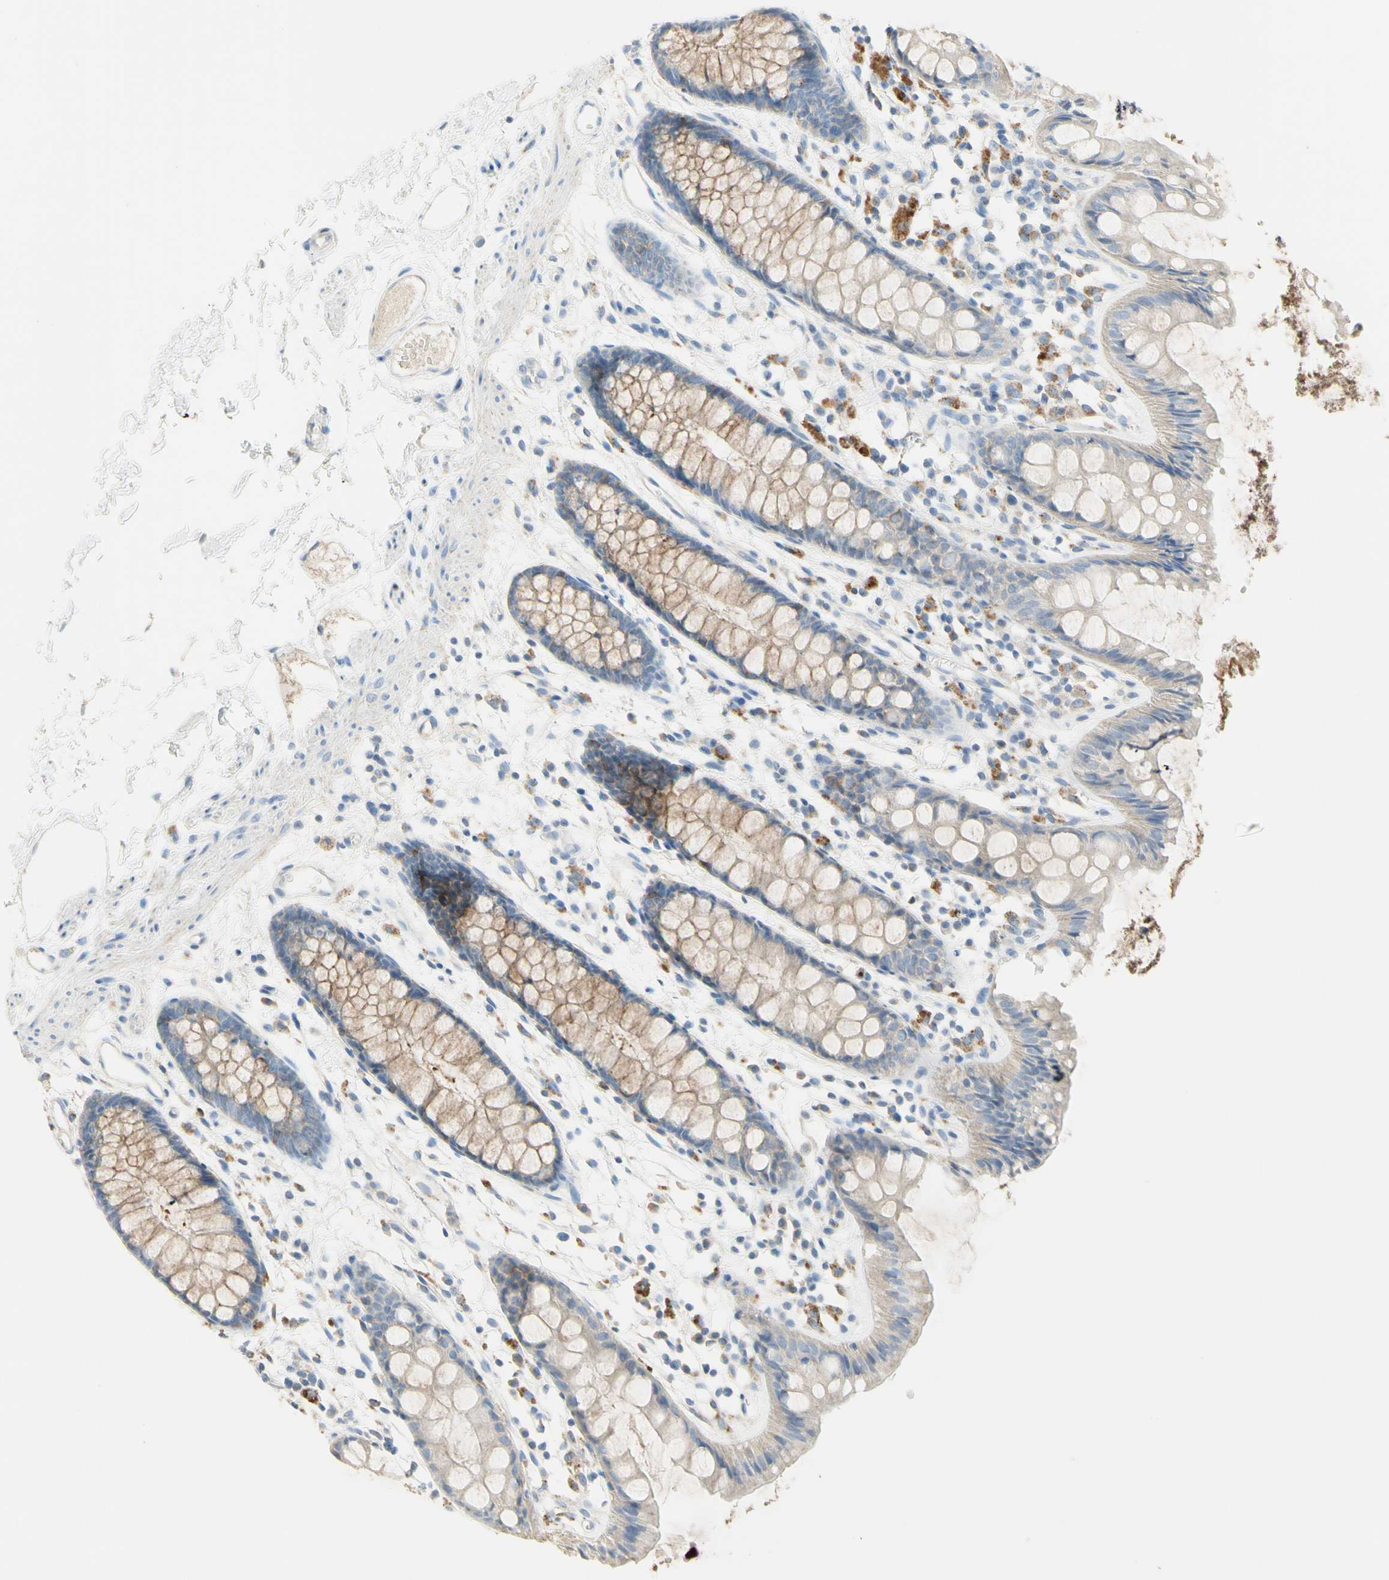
{"staining": {"intensity": "weak", "quantity": "25%-75%", "location": "cytoplasmic/membranous"}, "tissue": "rectum", "cell_type": "Glandular cells", "image_type": "normal", "snomed": [{"axis": "morphology", "description": "Normal tissue, NOS"}, {"axis": "topography", "description": "Rectum"}], "caption": "Immunohistochemistry (IHC) micrograph of benign rectum: human rectum stained using immunohistochemistry demonstrates low levels of weak protein expression localized specifically in the cytoplasmic/membranous of glandular cells, appearing as a cytoplasmic/membranous brown color.", "gene": "NECTIN4", "patient": {"sex": "female", "age": 66}}